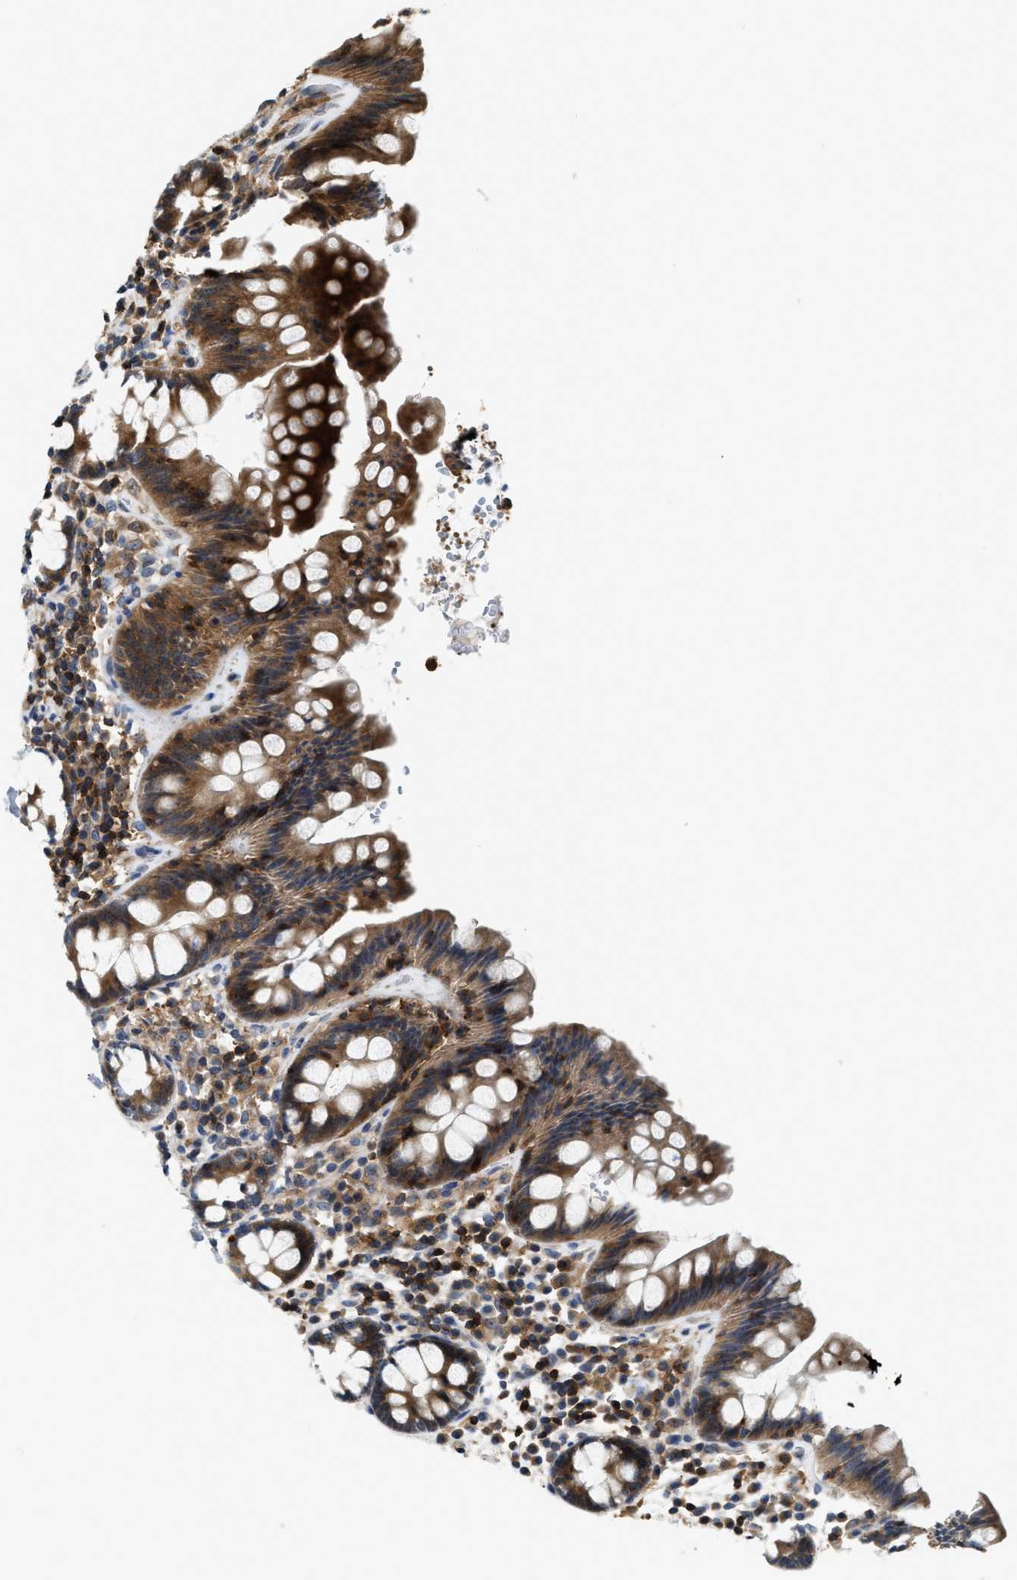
{"staining": {"intensity": "moderate", "quantity": ">75%", "location": "cytoplasmic/membranous"}, "tissue": "colon", "cell_type": "Endothelial cells", "image_type": "normal", "snomed": [{"axis": "morphology", "description": "Normal tissue, NOS"}, {"axis": "topography", "description": "Colon"}], "caption": "Protein staining demonstrates moderate cytoplasmic/membranous expression in about >75% of endothelial cells in normal colon.", "gene": "SNX5", "patient": {"sex": "female", "age": 80}}